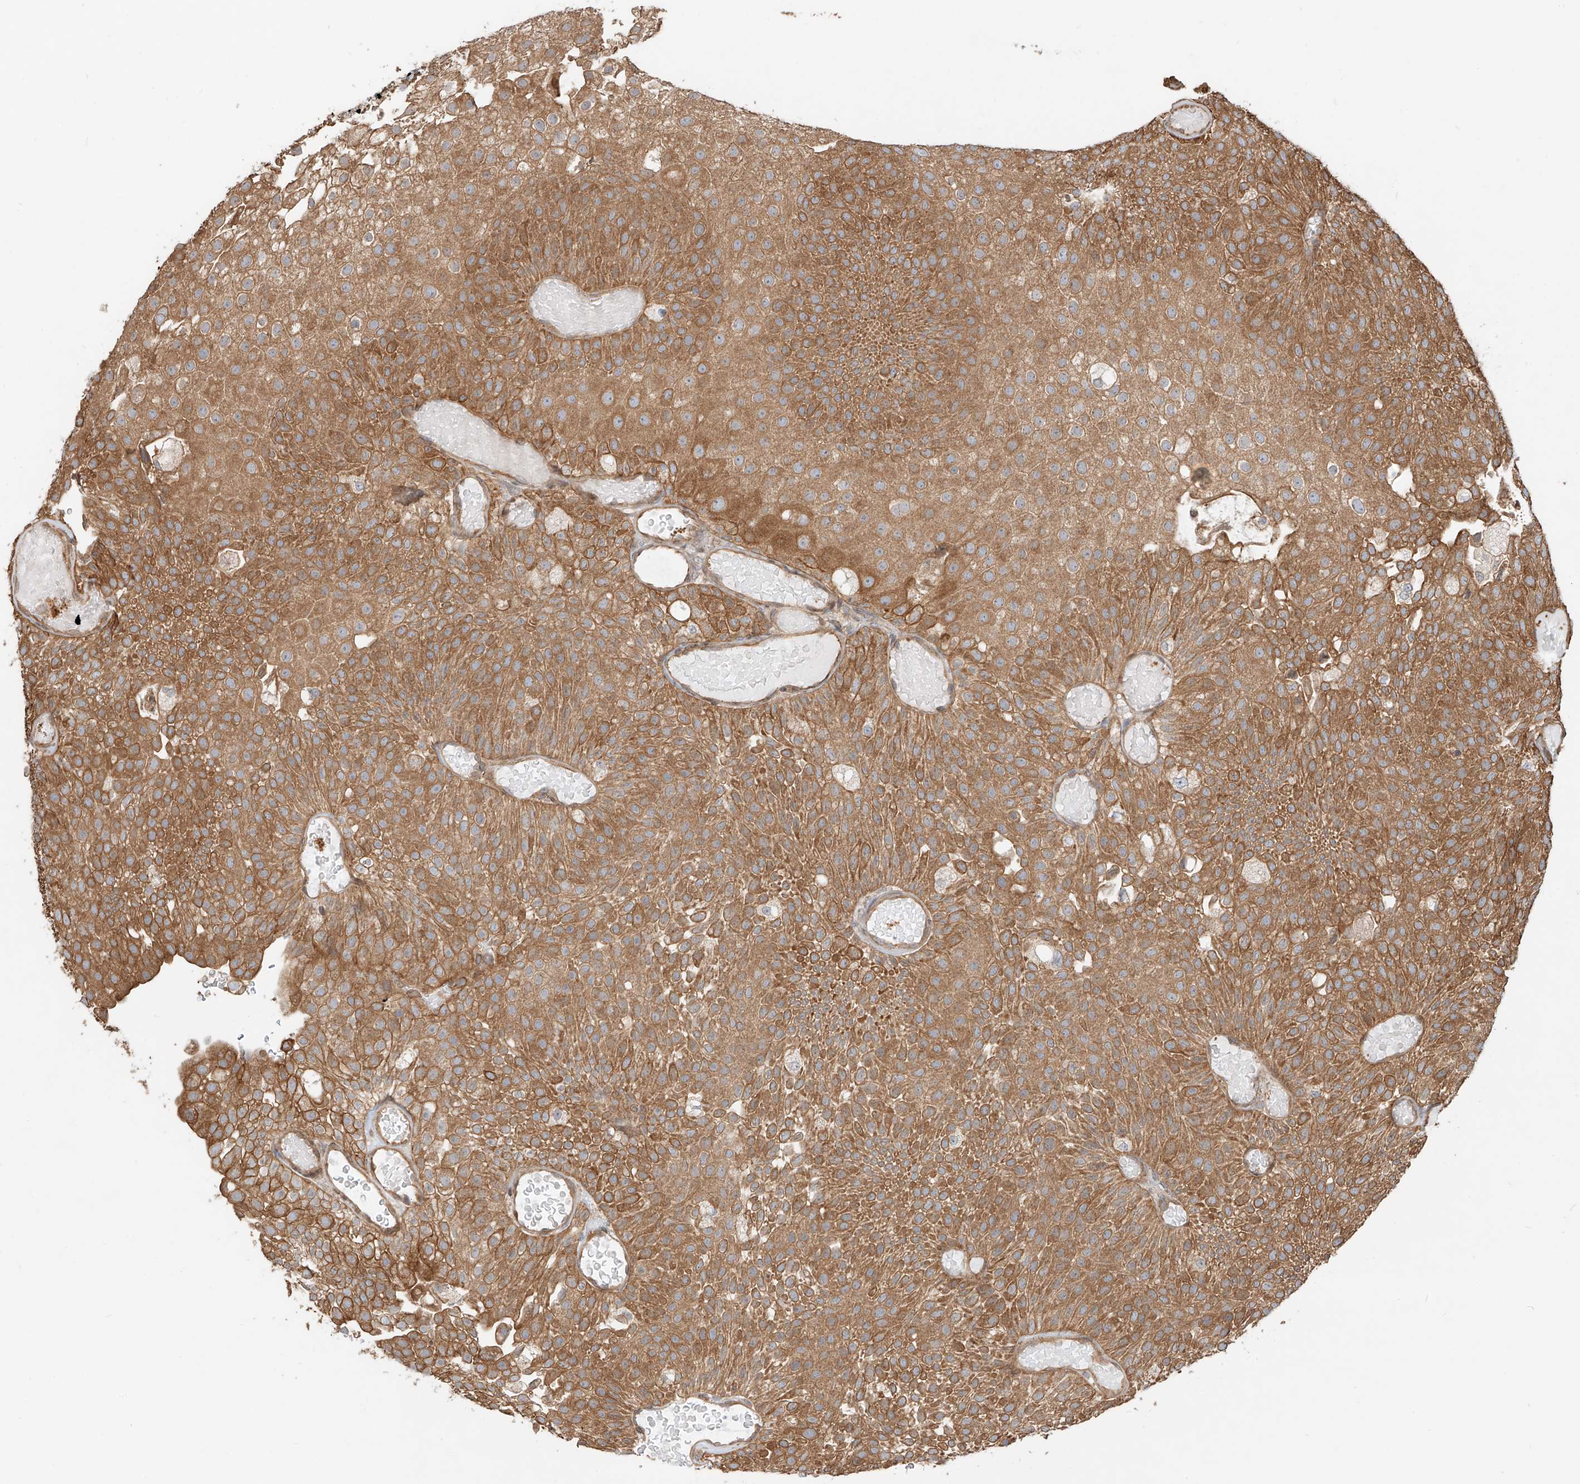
{"staining": {"intensity": "strong", "quantity": ">75%", "location": "cytoplasmic/membranous"}, "tissue": "urothelial cancer", "cell_type": "Tumor cells", "image_type": "cancer", "snomed": [{"axis": "morphology", "description": "Urothelial carcinoma, Low grade"}, {"axis": "topography", "description": "Urinary bladder"}], "caption": "This is an image of immunohistochemistry staining of urothelial cancer, which shows strong expression in the cytoplasmic/membranous of tumor cells.", "gene": "CEP162", "patient": {"sex": "male", "age": 78}}